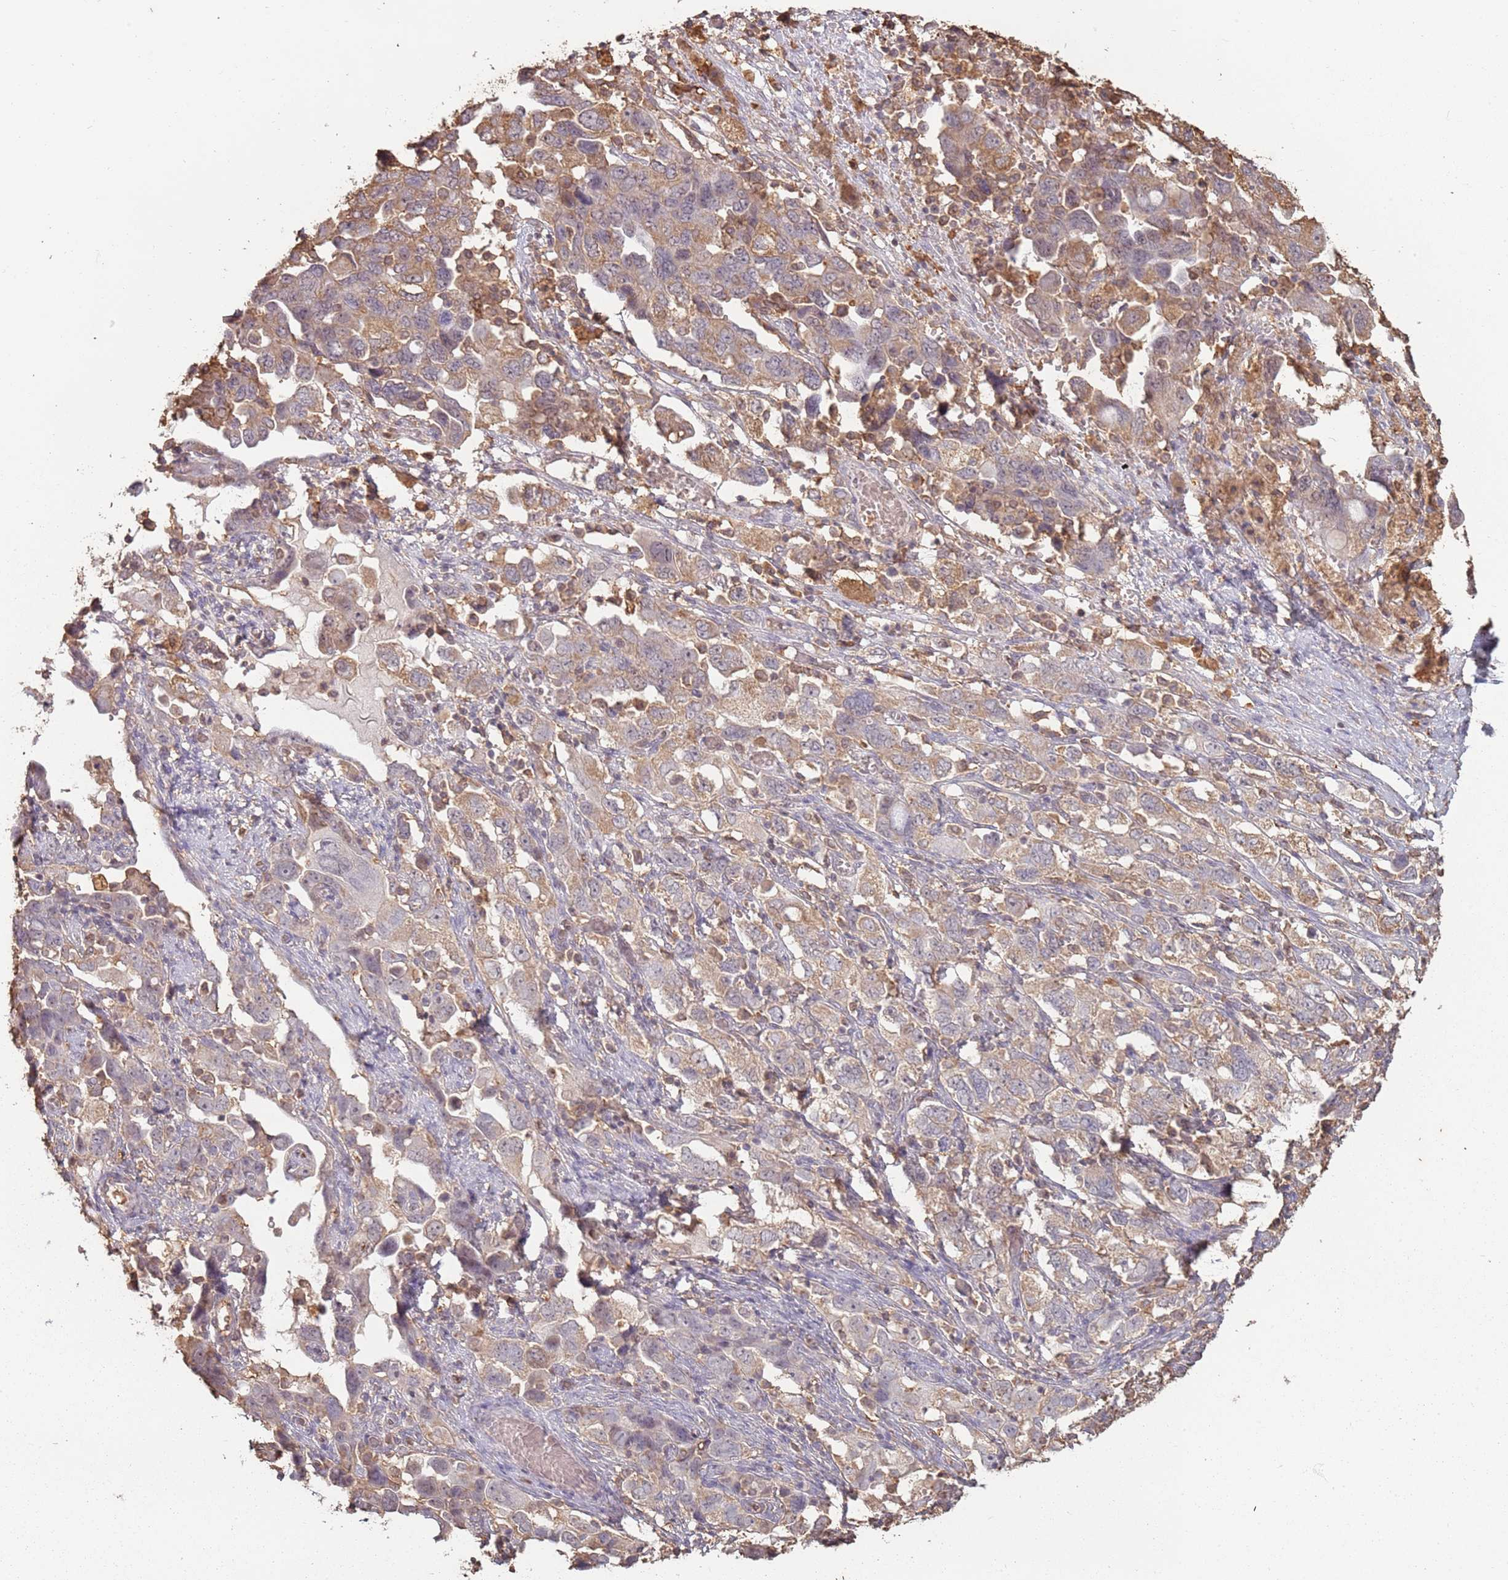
{"staining": {"intensity": "weak", "quantity": "25%-75%", "location": "cytoplasmic/membranous"}, "tissue": "ovarian cancer", "cell_type": "Tumor cells", "image_type": "cancer", "snomed": [{"axis": "morphology", "description": "Carcinoma, NOS"}, {"axis": "morphology", "description": "Cystadenocarcinoma, serous, NOS"}, {"axis": "topography", "description": "Ovary"}], "caption": "Immunohistochemistry (IHC) of human carcinoma (ovarian) demonstrates low levels of weak cytoplasmic/membranous positivity in about 25%-75% of tumor cells.", "gene": "ATOSB", "patient": {"sex": "female", "age": 69}}